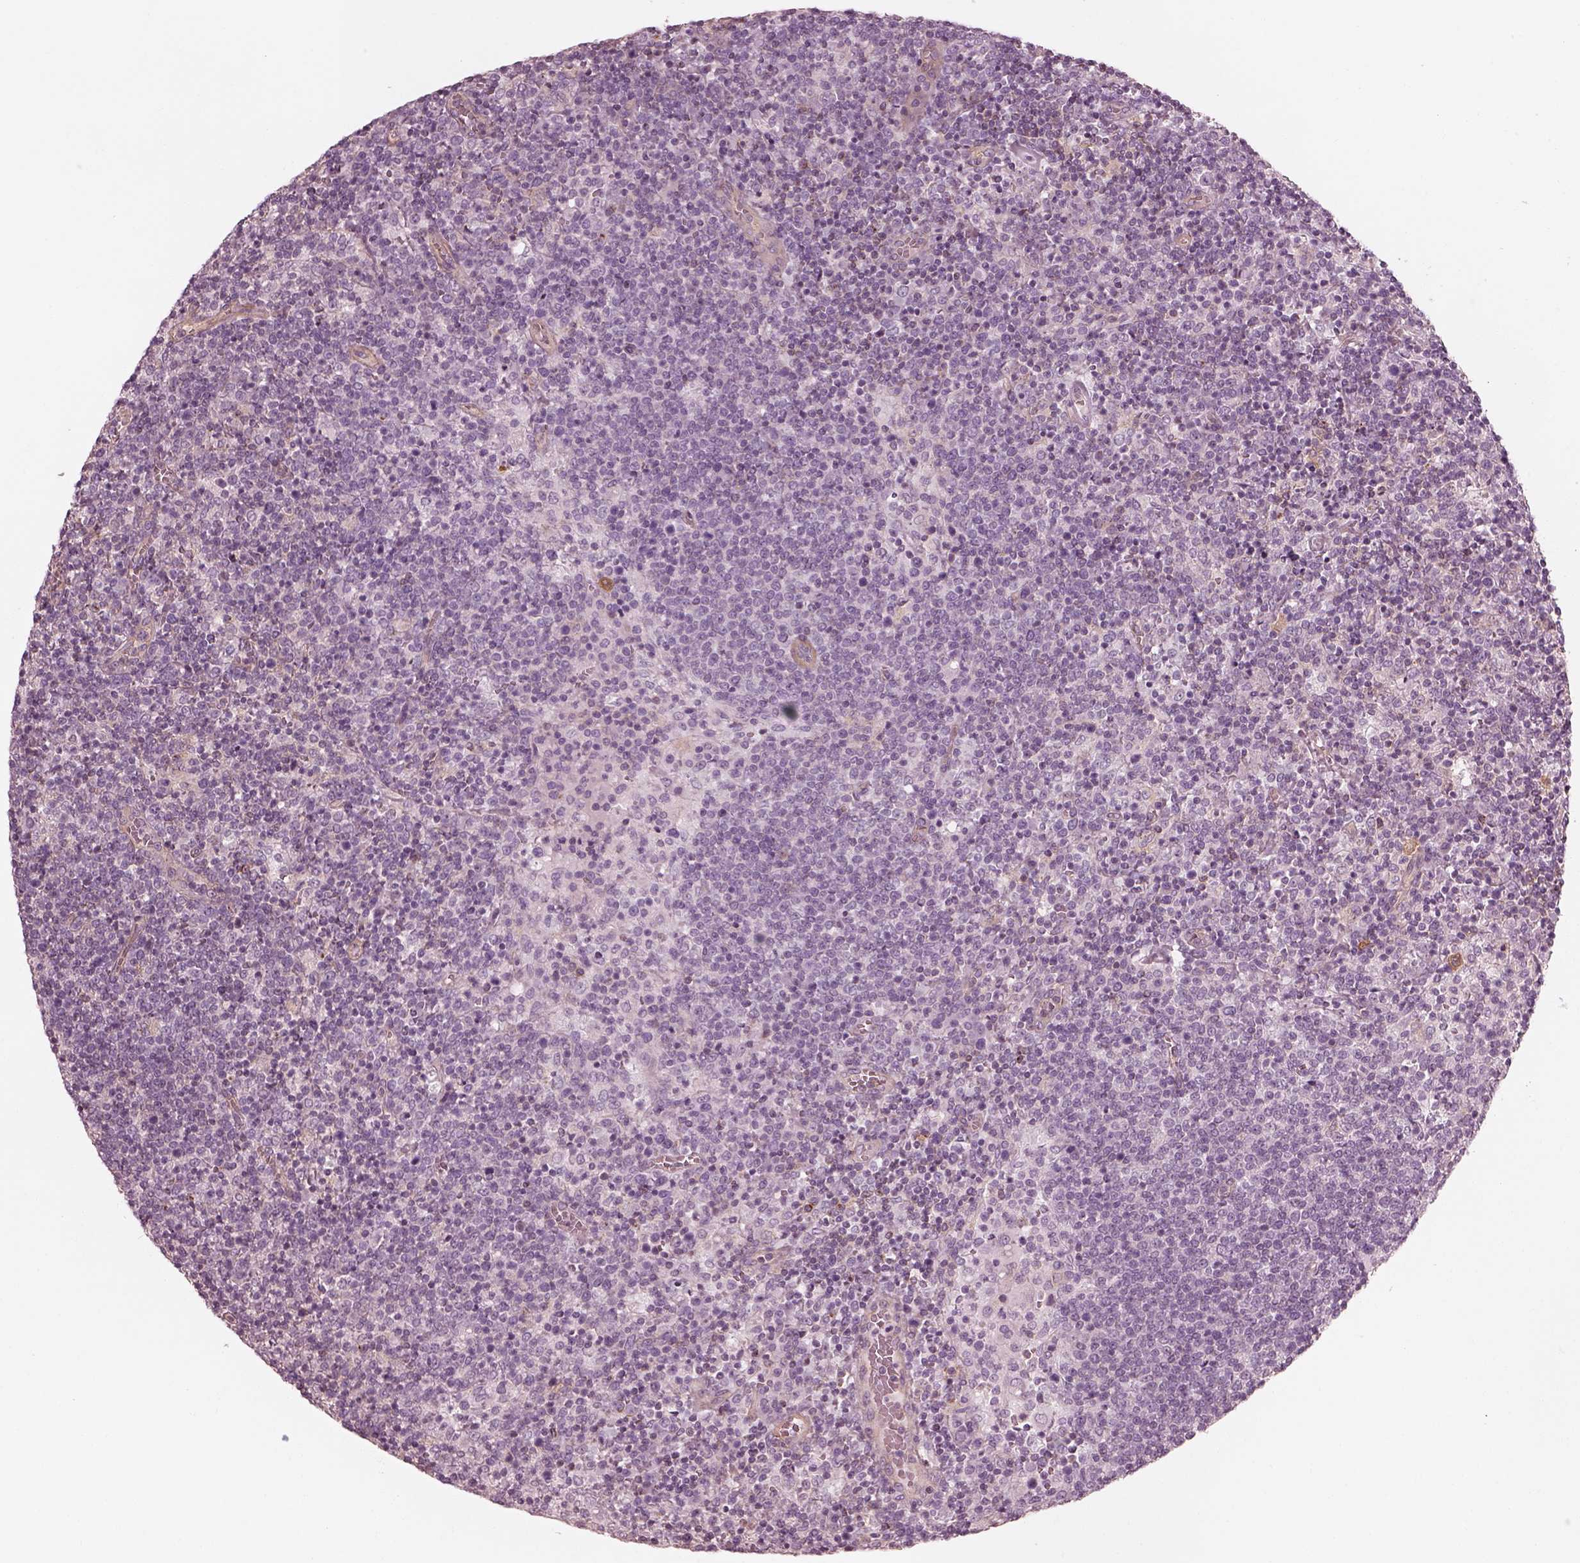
{"staining": {"intensity": "negative", "quantity": "none", "location": "none"}, "tissue": "lymphoma", "cell_type": "Tumor cells", "image_type": "cancer", "snomed": [{"axis": "morphology", "description": "Malignant lymphoma, non-Hodgkin's type, High grade"}, {"axis": "topography", "description": "Lymph node"}], "caption": "Immunohistochemical staining of human lymphoma exhibits no significant expression in tumor cells.", "gene": "ELAPOR1", "patient": {"sex": "male", "age": 61}}